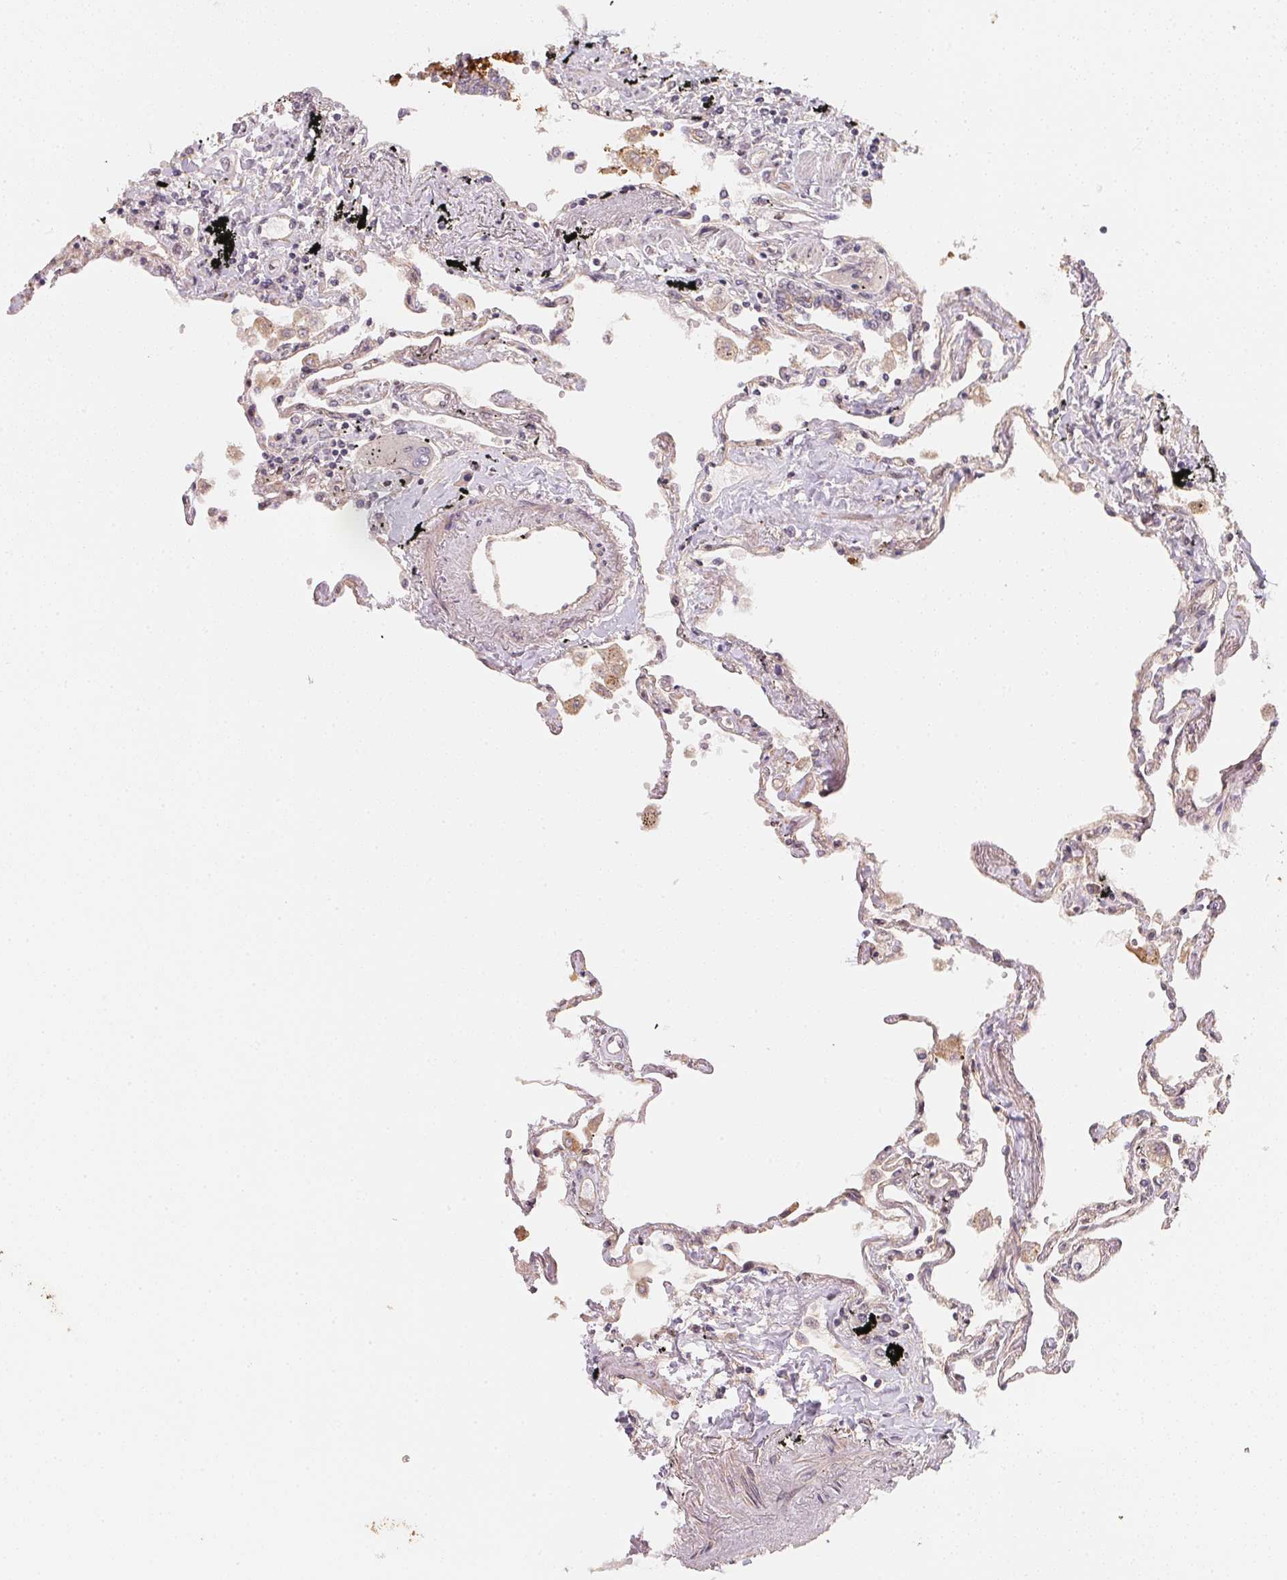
{"staining": {"intensity": "moderate", "quantity": "25%-75%", "location": "cytoplasmic/membranous,nuclear"}, "tissue": "lung", "cell_type": "Alveolar cells", "image_type": "normal", "snomed": [{"axis": "morphology", "description": "Normal tissue, NOS"}, {"axis": "morphology", "description": "Adenocarcinoma, NOS"}, {"axis": "topography", "description": "Cartilage tissue"}, {"axis": "topography", "description": "Lung"}], "caption": "Immunohistochemical staining of normal human lung displays 25%-75% levels of moderate cytoplasmic/membranous,nuclear protein expression in approximately 25%-75% of alveolar cells. Using DAB (brown) and hematoxylin (blue) stains, captured at high magnification using brightfield microscopy.", "gene": "TMEM222", "patient": {"sex": "female", "age": 67}}